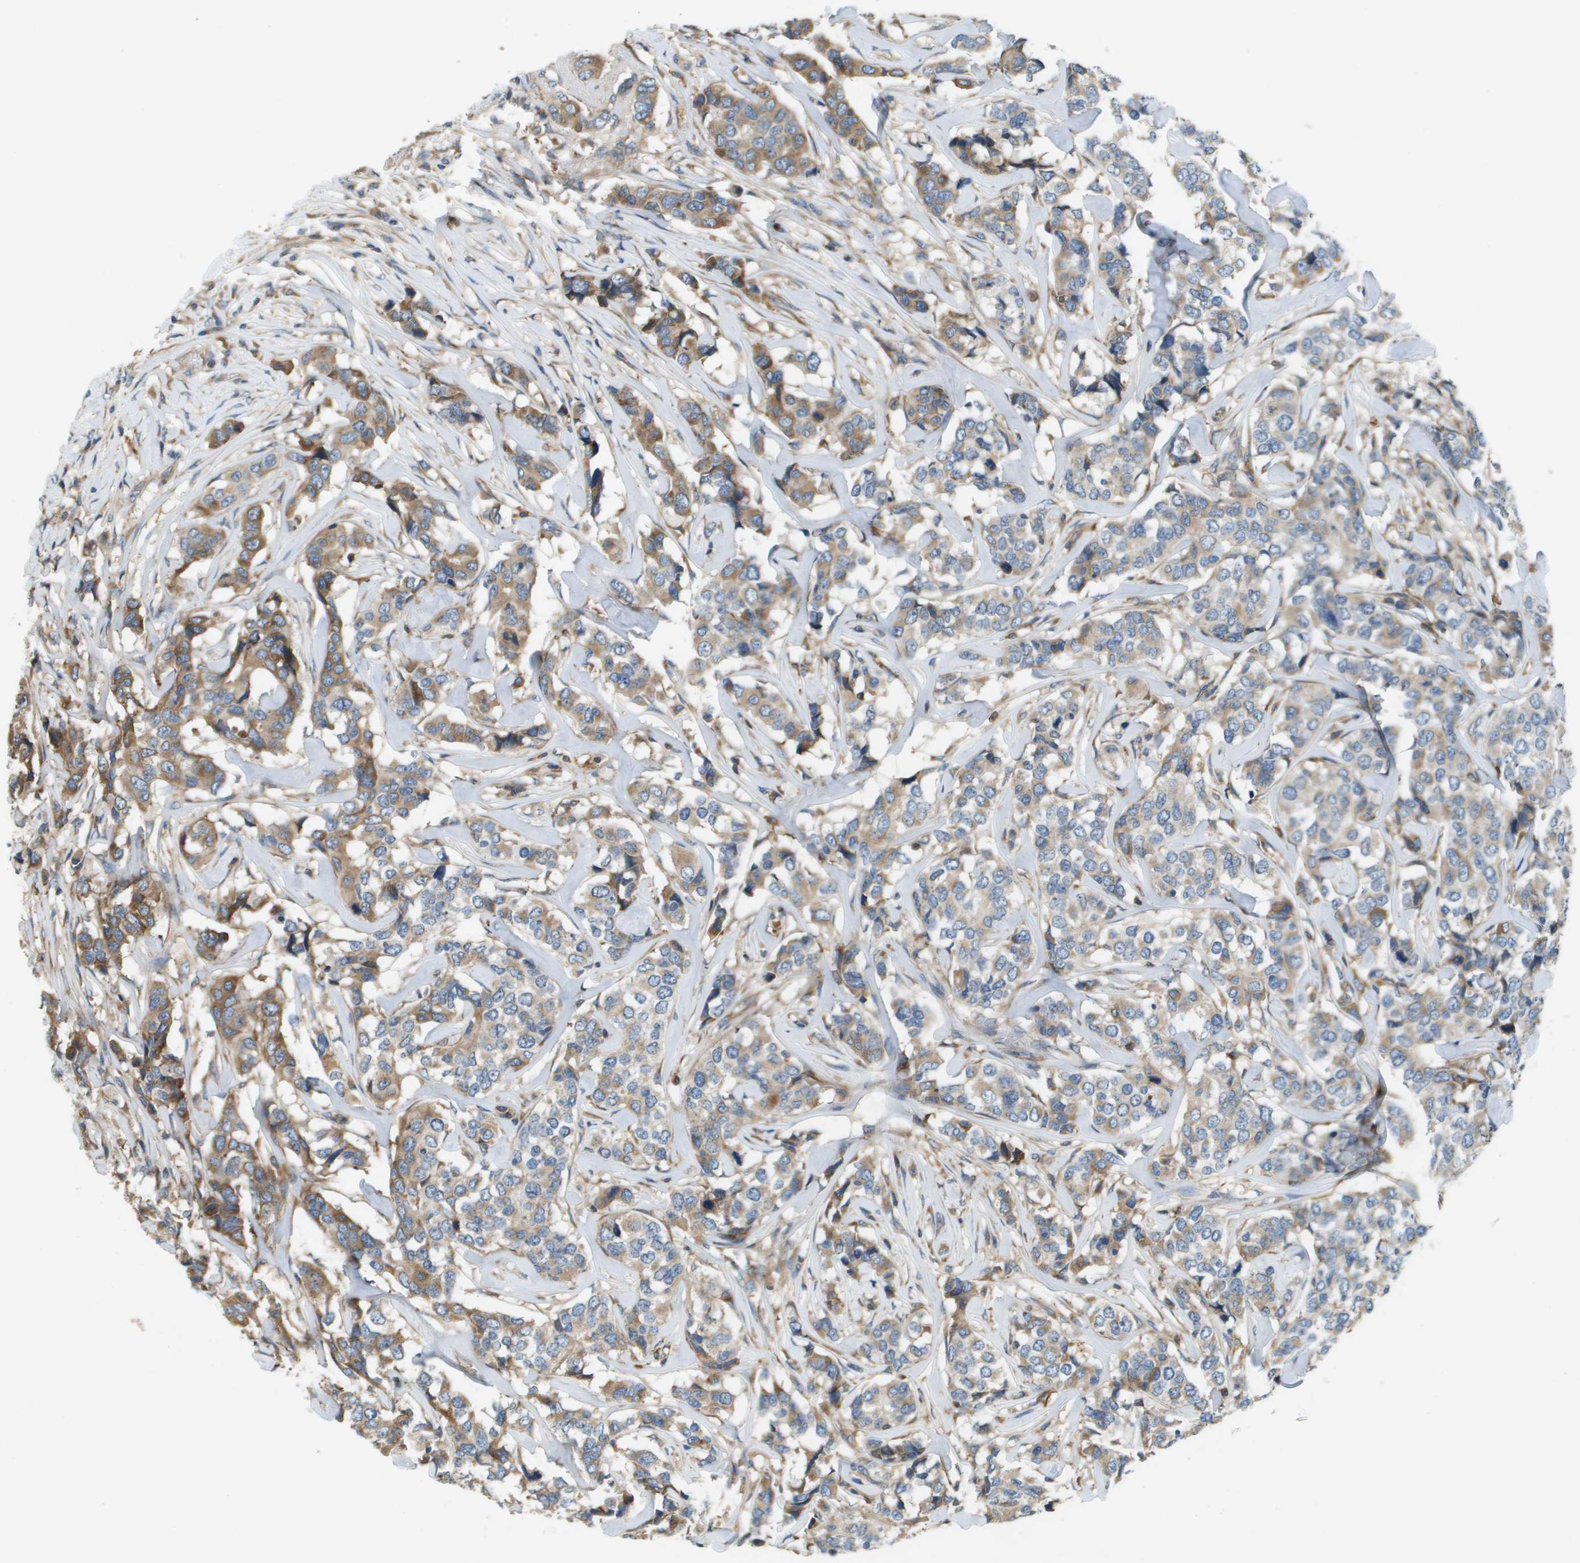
{"staining": {"intensity": "moderate", "quantity": "25%-75%", "location": "cytoplasmic/membranous"}, "tissue": "breast cancer", "cell_type": "Tumor cells", "image_type": "cancer", "snomed": [{"axis": "morphology", "description": "Lobular carcinoma"}, {"axis": "topography", "description": "Breast"}], "caption": "Immunohistochemistry (DAB (3,3'-diaminobenzidine)) staining of breast cancer exhibits moderate cytoplasmic/membranous protein positivity in approximately 25%-75% of tumor cells.", "gene": "SAMSN1", "patient": {"sex": "female", "age": 59}}